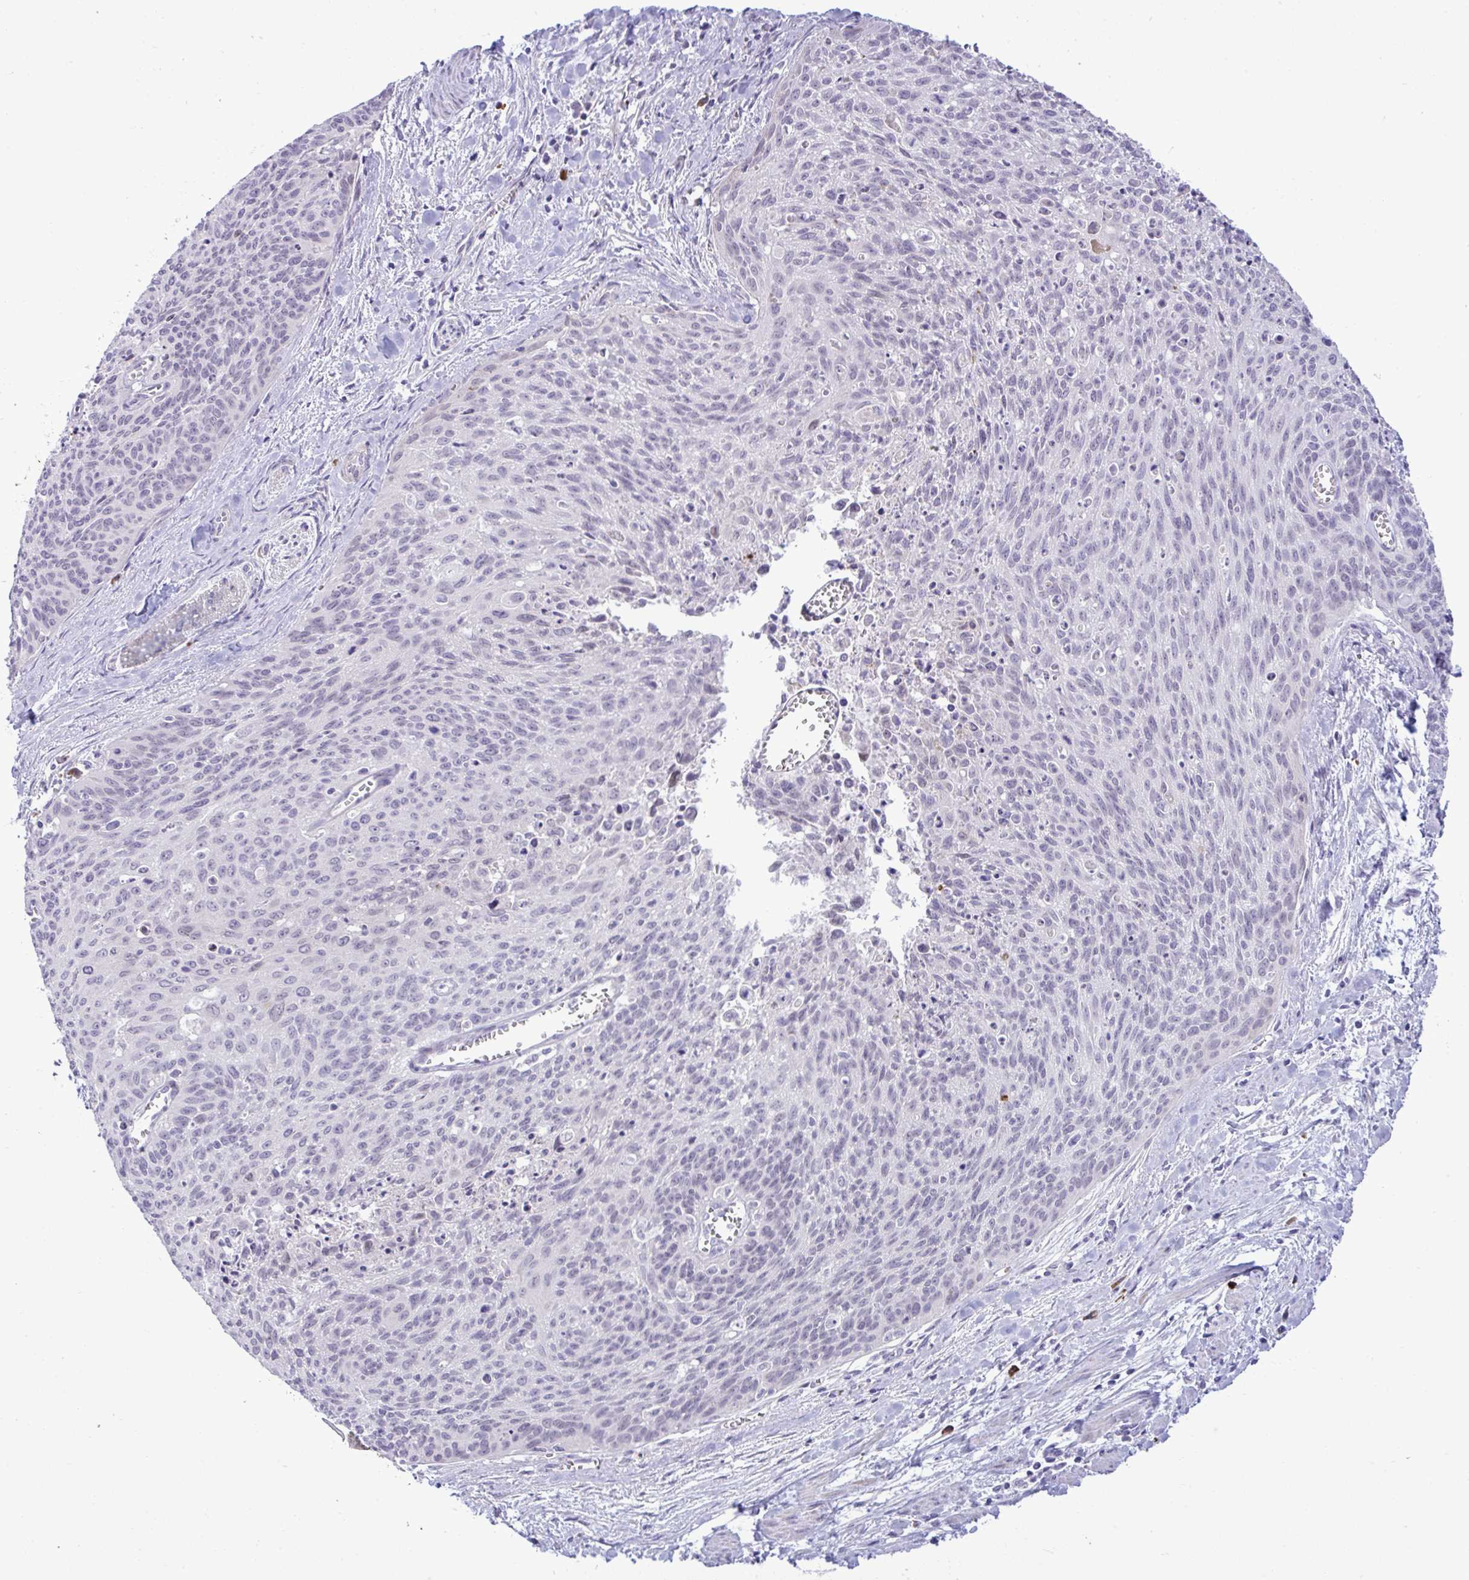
{"staining": {"intensity": "negative", "quantity": "none", "location": "none"}, "tissue": "cervical cancer", "cell_type": "Tumor cells", "image_type": "cancer", "snomed": [{"axis": "morphology", "description": "Squamous cell carcinoma, NOS"}, {"axis": "topography", "description": "Cervix"}], "caption": "Cervical cancer was stained to show a protein in brown. There is no significant positivity in tumor cells. (DAB (3,3'-diaminobenzidine) immunohistochemistry (IHC) visualized using brightfield microscopy, high magnification).", "gene": "SPAG1", "patient": {"sex": "female", "age": 55}}